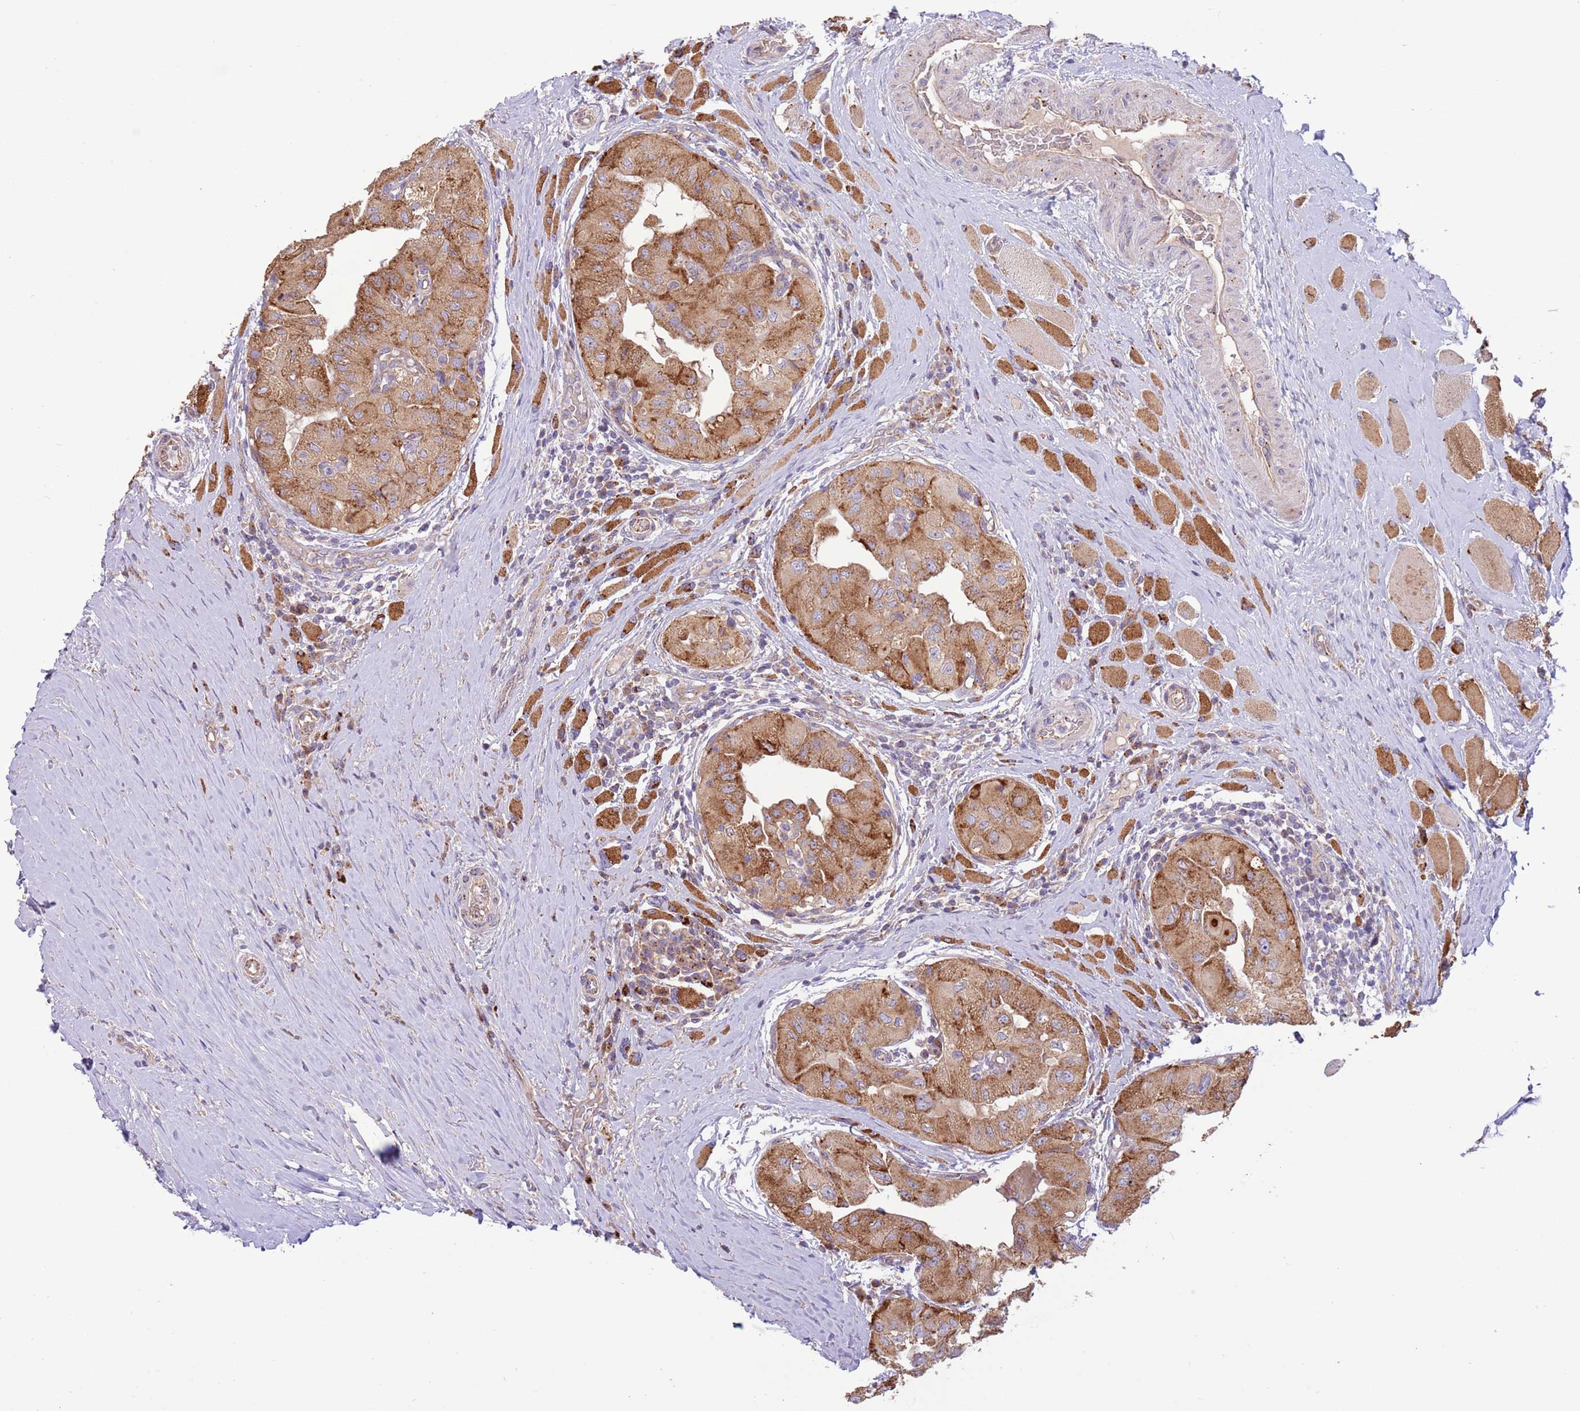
{"staining": {"intensity": "moderate", "quantity": ">75%", "location": "cytoplasmic/membranous"}, "tissue": "thyroid cancer", "cell_type": "Tumor cells", "image_type": "cancer", "snomed": [{"axis": "morphology", "description": "Papillary adenocarcinoma, NOS"}, {"axis": "topography", "description": "Thyroid gland"}], "caption": "IHC (DAB) staining of papillary adenocarcinoma (thyroid) shows moderate cytoplasmic/membranous protein positivity in approximately >75% of tumor cells.", "gene": "DOCK6", "patient": {"sex": "female", "age": 59}}